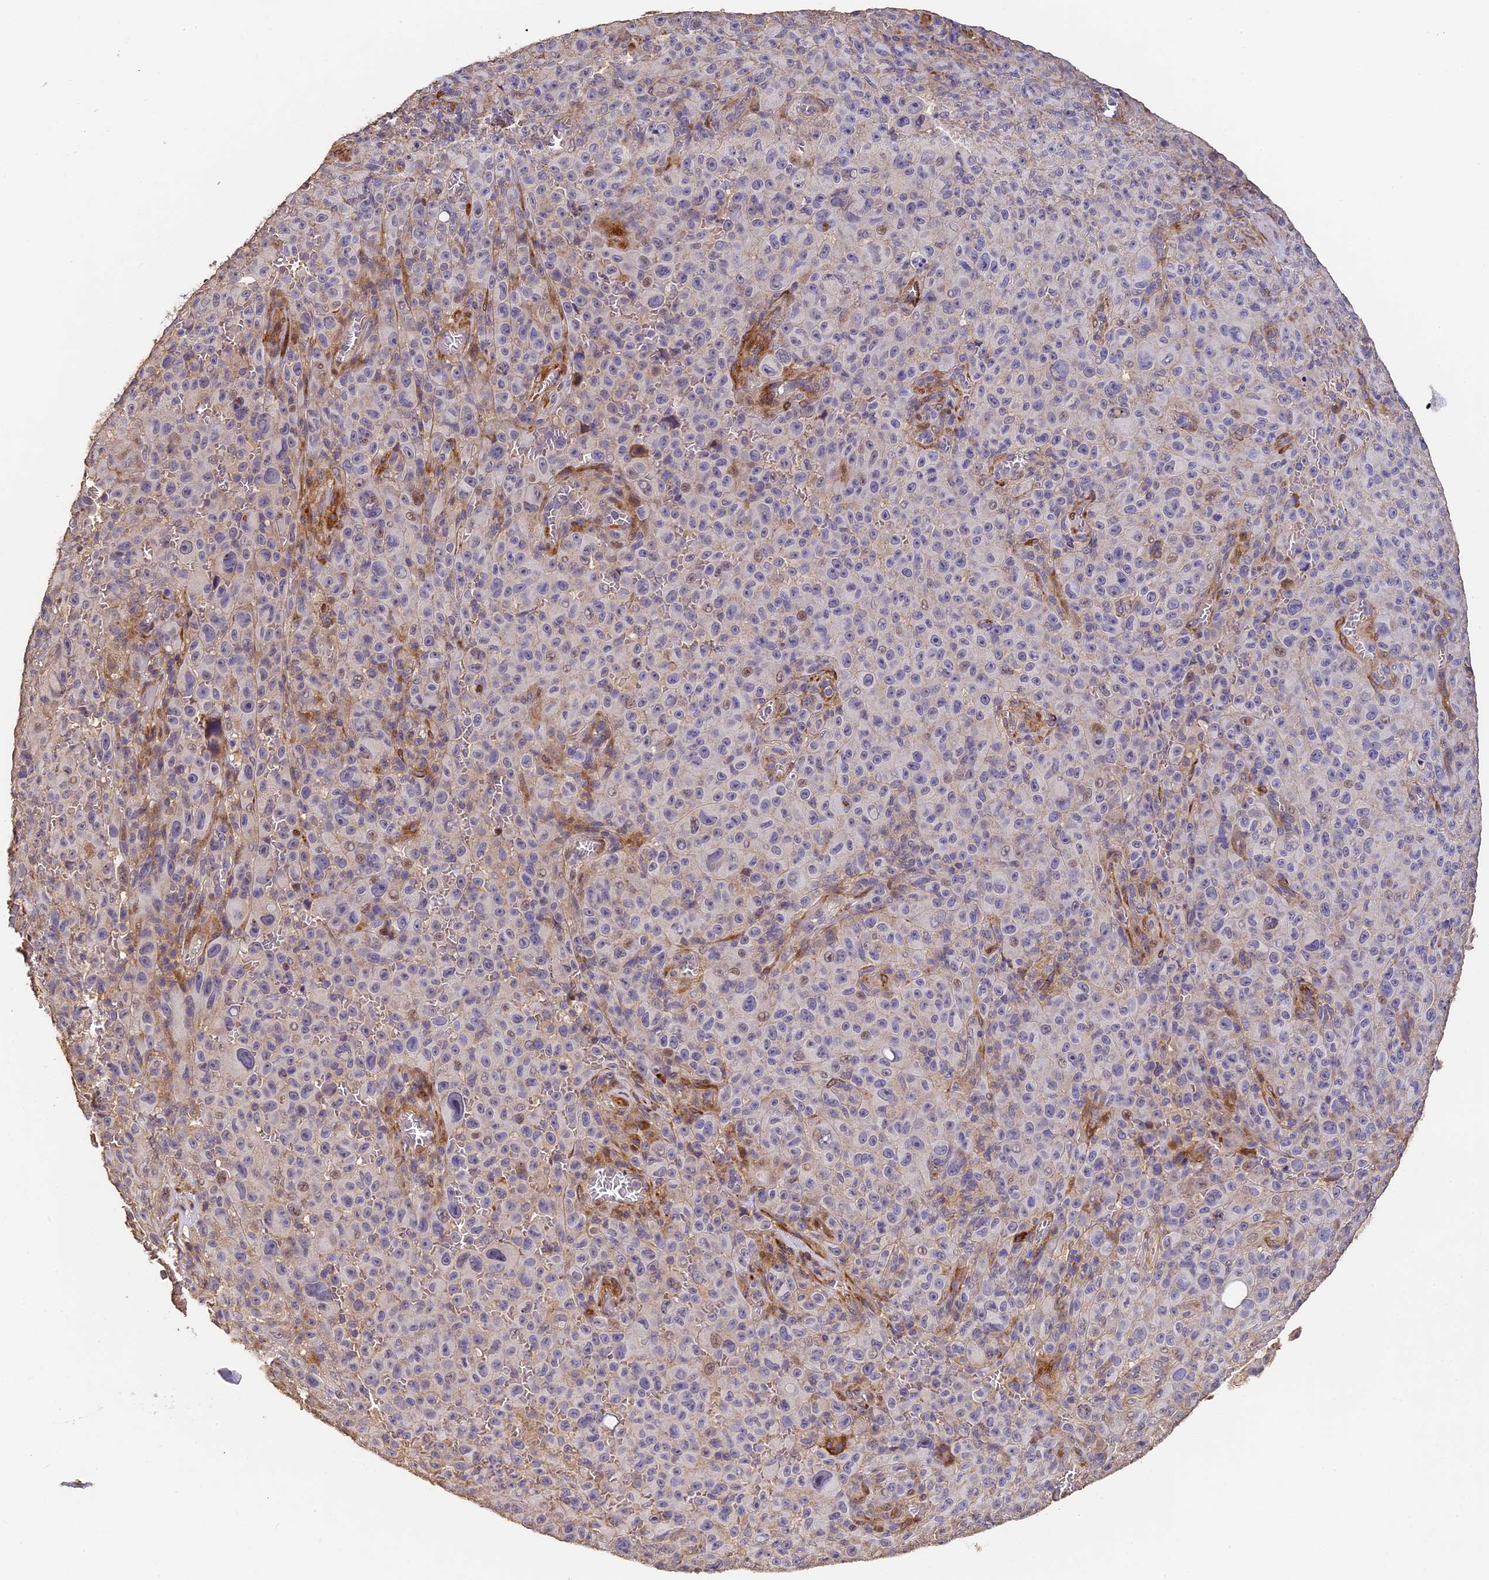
{"staining": {"intensity": "negative", "quantity": "none", "location": "none"}, "tissue": "melanoma", "cell_type": "Tumor cells", "image_type": "cancer", "snomed": [{"axis": "morphology", "description": "Malignant melanoma, NOS"}, {"axis": "topography", "description": "Skin"}], "caption": "Melanoma was stained to show a protein in brown. There is no significant staining in tumor cells.", "gene": "SLC11A1", "patient": {"sex": "female", "age": 82}}